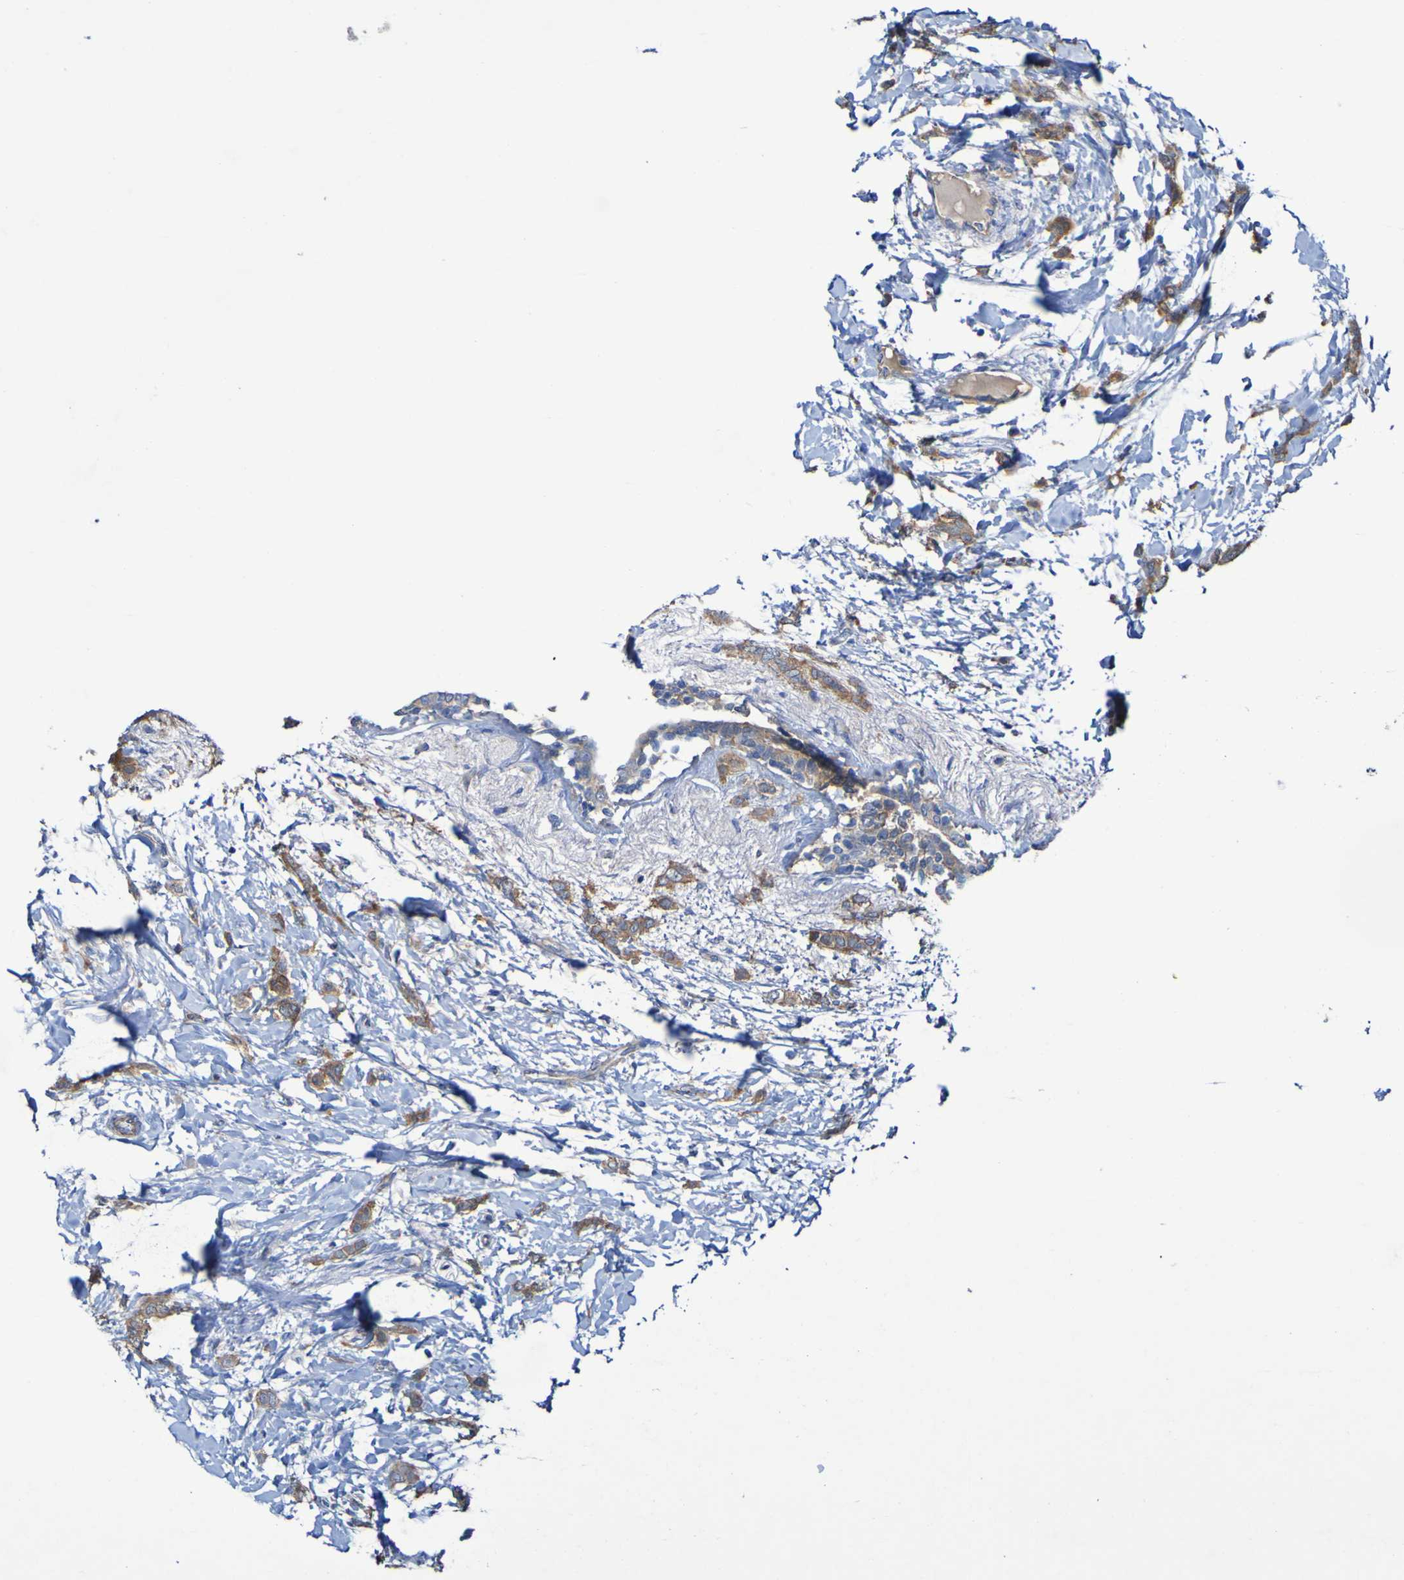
{"staining": {"intensity": "moderate", "quantity": ">75%", "location": "cytoplasmic/membranous"}, "tissue": "breast cancer", "cell_type": "Tumor cells", "image_type": "cancer", "snomed": [{"axis": "morphology", "description": "Lobular carcinoma, in situ"}, {"axis": "morphology", "description": "Lobular carcinoma"}, {"axis": "topography", "description": "Breast"}], "caption": "IHC of lobular carcinoma in situ (breast) reveals medium levels of moderate cytoplasmic/membranous staining in about >75% of tumor cells.", "gene": "ARHGEF16", "patient": {"sex": "female", "age": 41}}